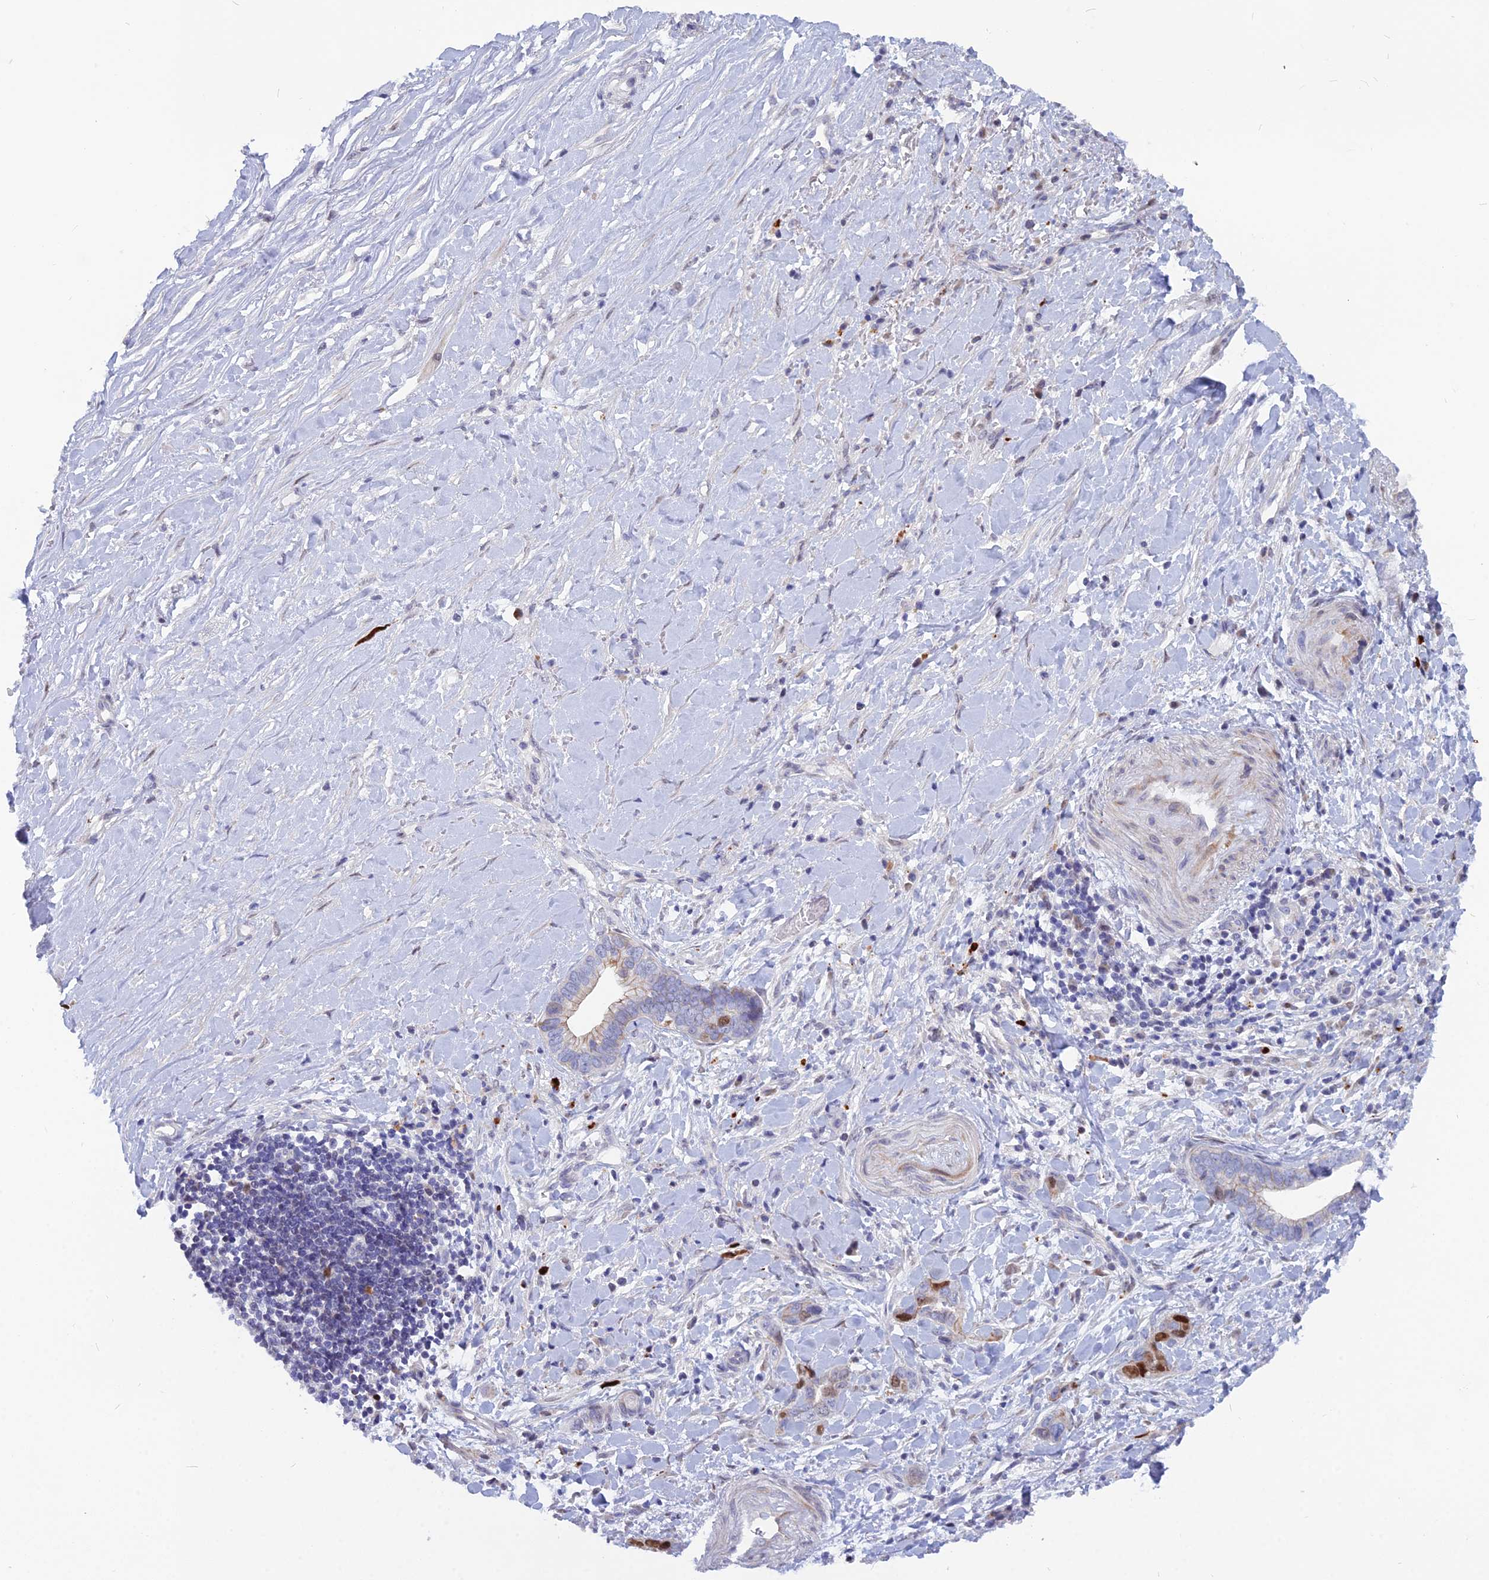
{"staining": {"intensity": "moderate", "quantity": "<25%", "location": "nuclear"}, "tissue": "liver cancer", "cell_type": "Tumor cells", "image_type": "cancer", "snomed": [{"axis": "morphology", "description": "Cholangiocarcinoma"}, {"axis": "topography", "description": "Liver"}], "caption": "The photomicrograph displays staining of liver cancer (cholangiocarcinoma), revealing moderate nuclear protein expression (brown color) within tumor cells. (DAB IHC, brown staining for protein, blue staining for nuclei).", "gene": "NUSAP1", "patient": {"sex": "female", "age": 79}}